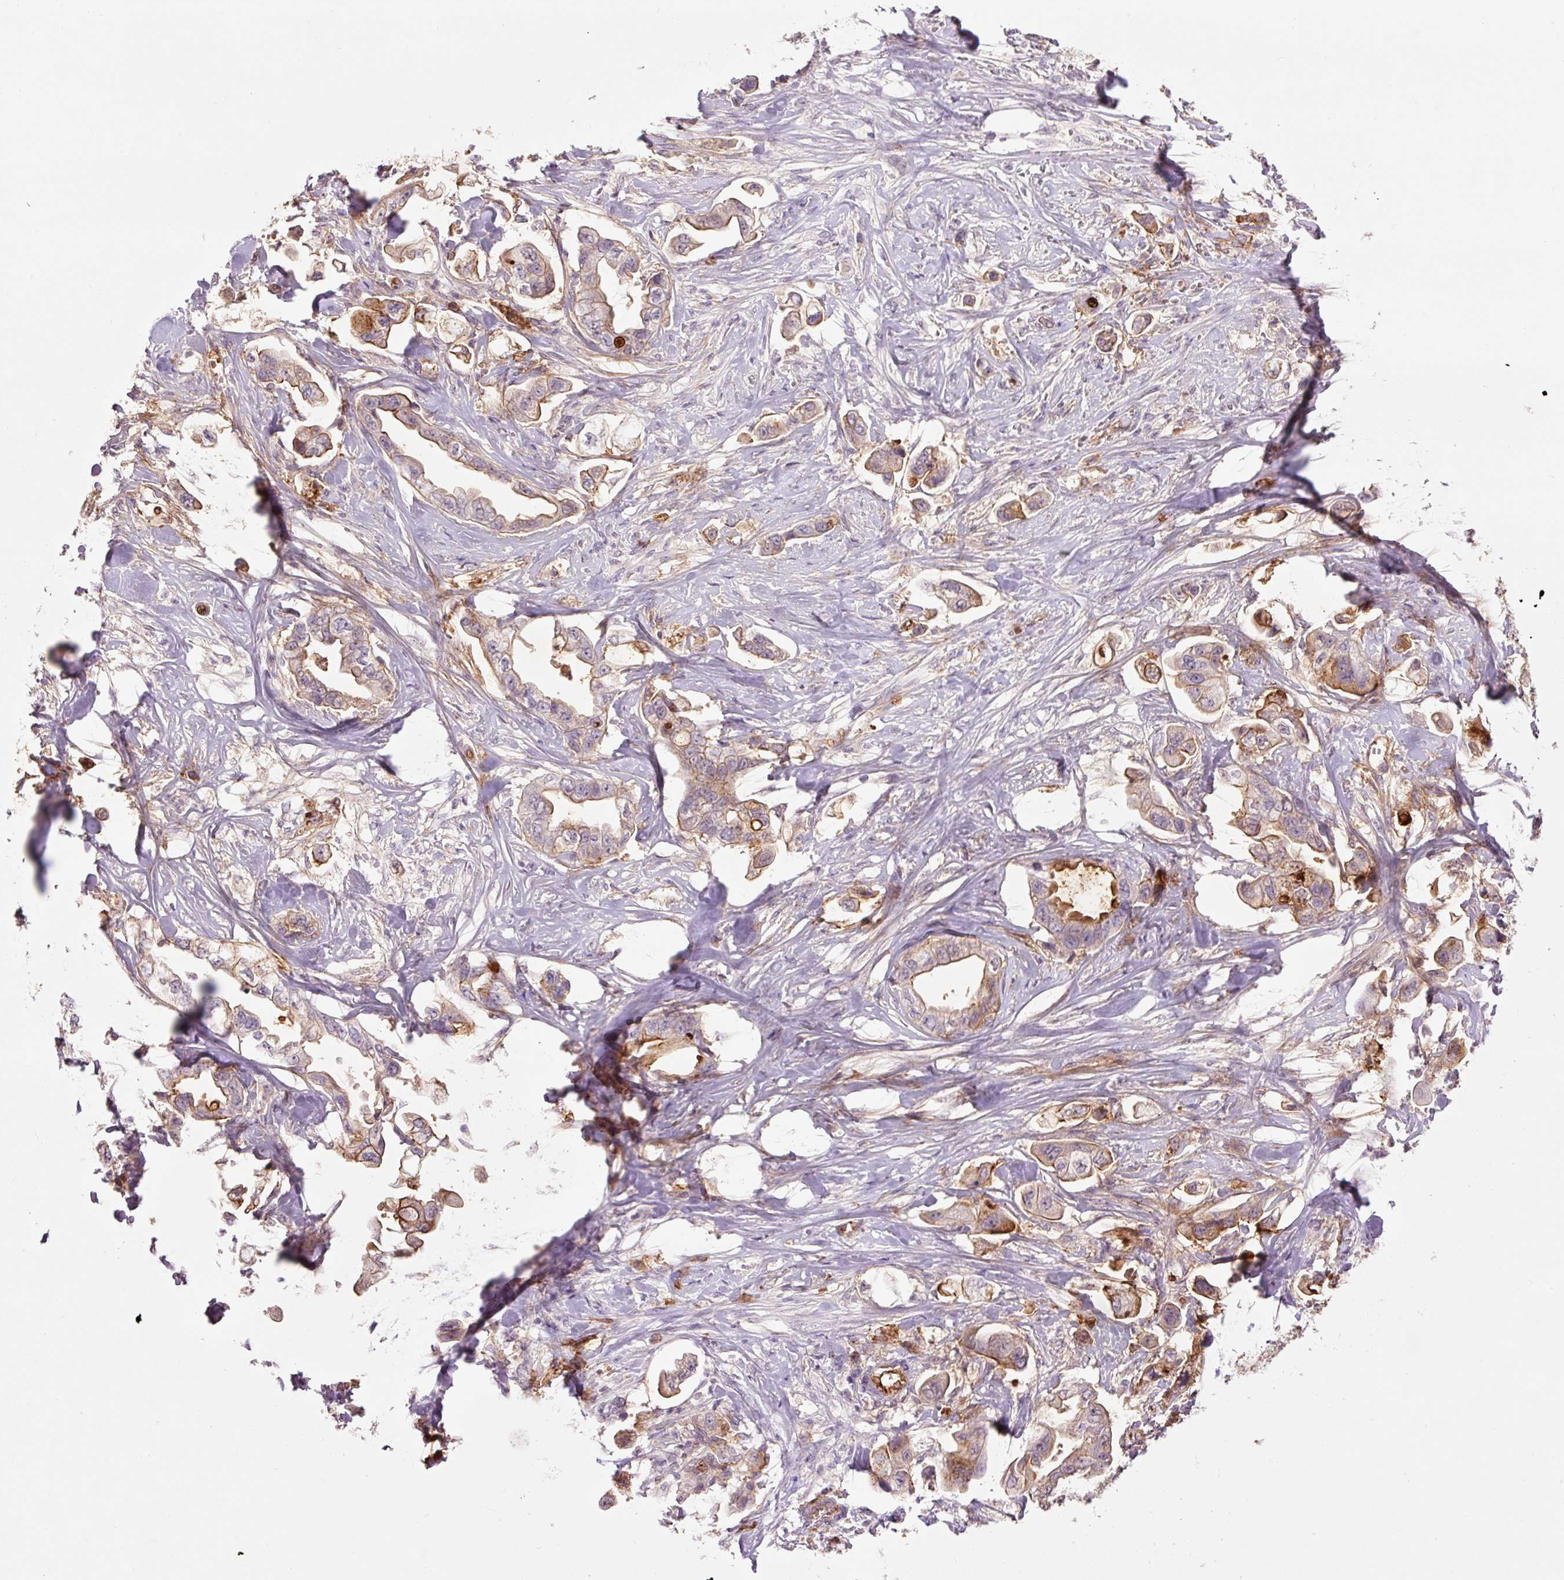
{"staining": {"intensity": "moderate", "quantity": "25%-75%", "location": "cytoplasmic/membranous"}, "tissue": "stomach cancer", "cell_type": "Tumor cells", "image_type": "cancer", "snomed": [{"axis": "morphology", "description": "Adenocarcinoma, NOS"}, {"axis": "topography", "description": "Stomach"}], "caption": "Immunohistochemistry of human adenocarcinoma (stomach) exhibits medium levels of moderate cytoplasmic/membranous expression in about 25%-75% of tumor cells.", "gene": "SLC1A4", "patient": {"sex": "male", "age": 62}}